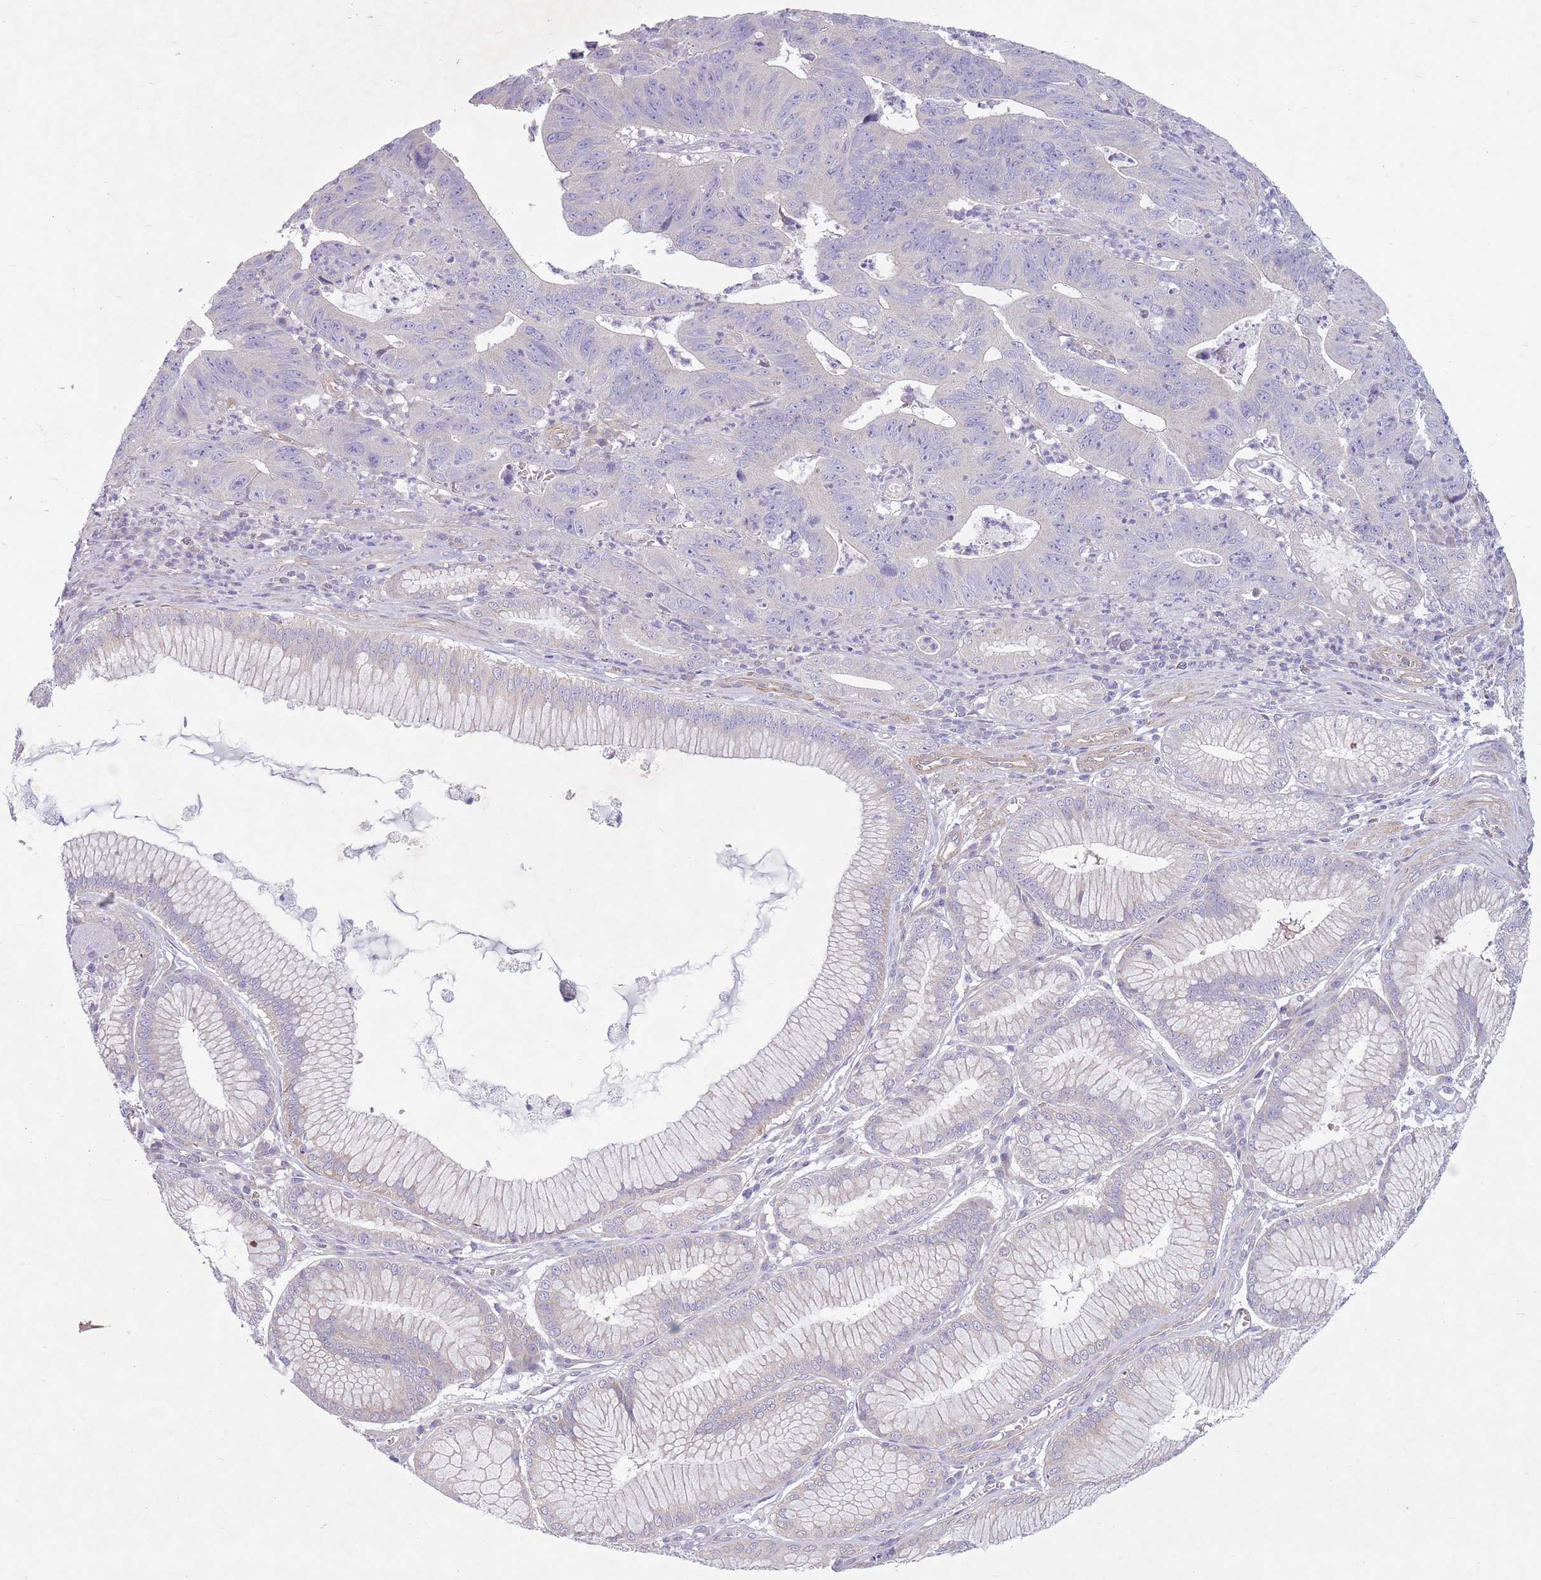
{"staining": {"intensity": "negative", "quantity": "none", "location": "none"}, "tissue": "stomach cancer", "cell_type": "Tumor cells", "image_type": "cancer", "snomed": [{"axis": "morphology", "description": "Adenocarcinoma, NOS"}, {"axis": "topography", "description": "Stomach"}], "caption": "IHC micrograph of human stomach cancer (adenocarcinoma) stained for a protein (brown), which shows no staining in tumor cells. The staining is performed using DAB brown chromogen with nuclei counter-stained in using hematoxylin.", "gene": "PNPLA5", "patient": {"sex": "male", "age": 59}}